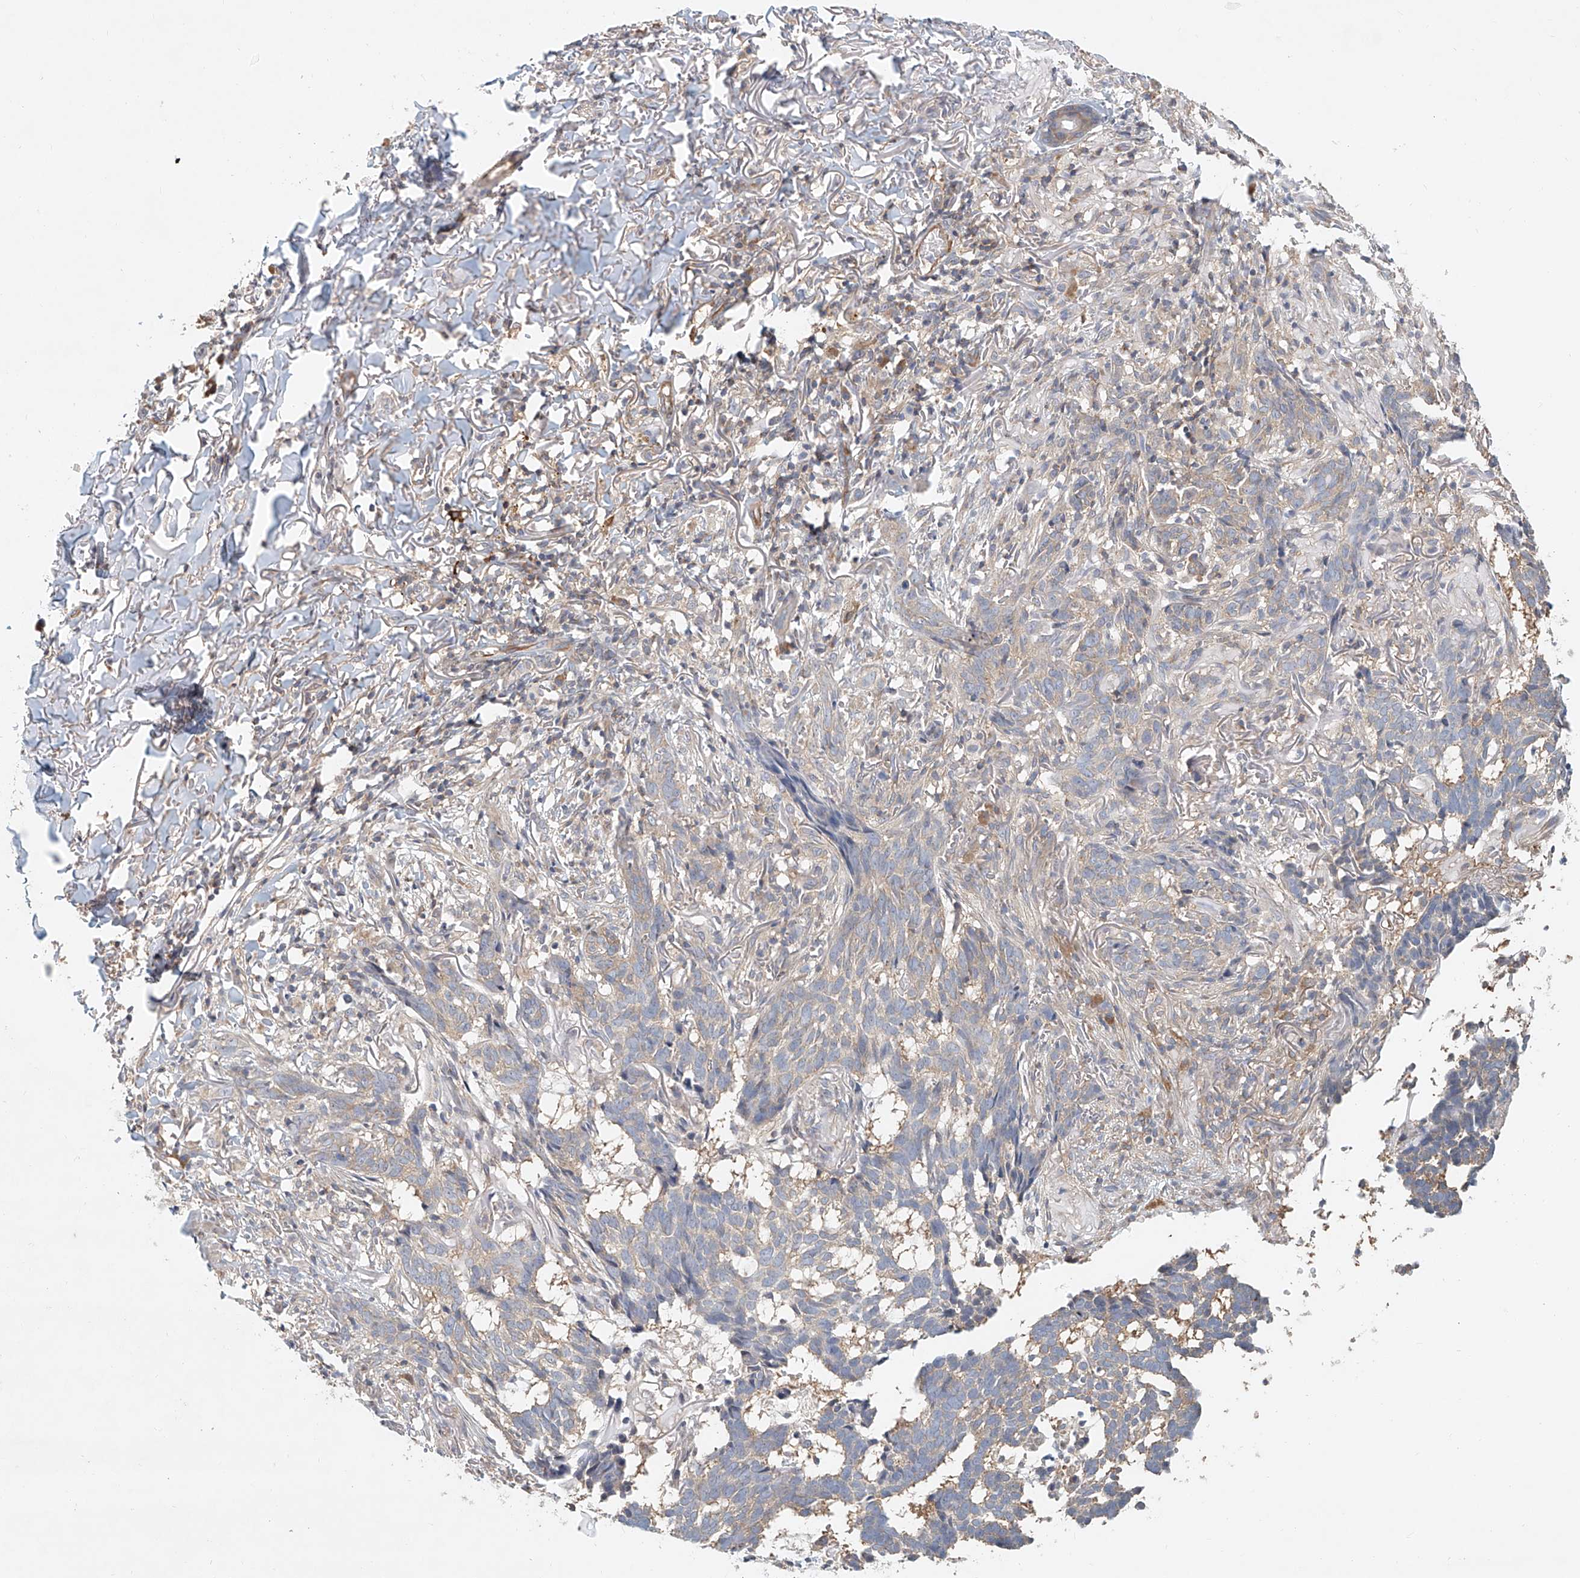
{"staining": {"intensity": "weak", "quantity": "25%-75%", "location": "cytoplasmic/membranous"}, "tissue": "skin cancer", "cell_type": "Tumor cells", "image_type": "cancer", "snomed": [{"axis": "morphology", "description": "Basal cell carcinoma"}, {"axis": "topography", "description": "Skin"}], "caption": "A low amount of weak cytoplasmic/membranous expression is appreciated in approximately 25%-75% of tumor cells in skin cancer (basal cell carcinoma) tissue.", "gene": "CARMIL1", "patient": {"sex": "male", "age": 85}}